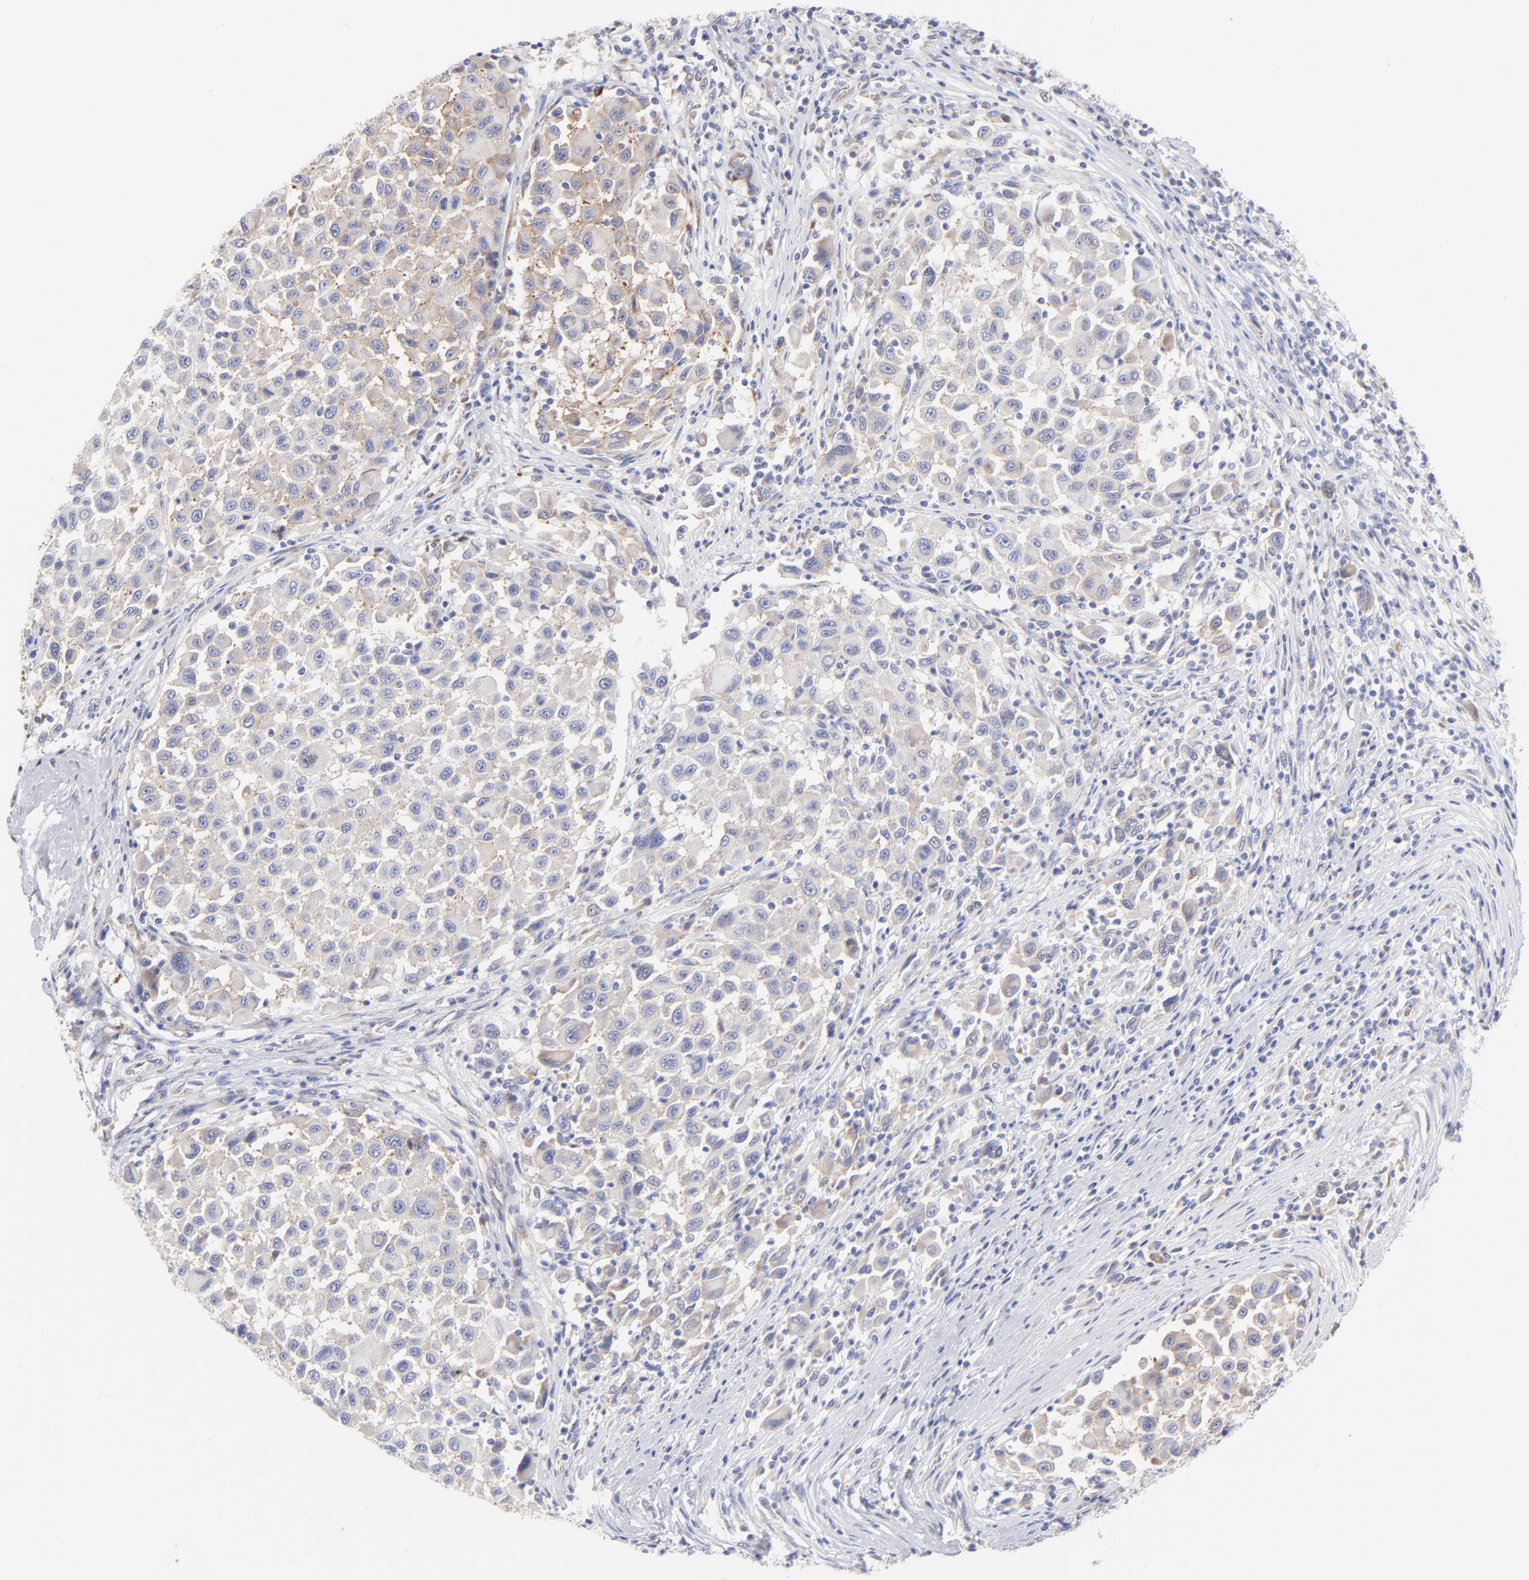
{"staining": {"intensity": "strong", "quantity": ">75%", "location": "cytoplasmic/membranous"}, "tissue": "melanoma", "cell_type": "Tumor cells", "image_type": "cancer", "snomed": [{"axis": "morphology", "description": "Malignant melanoma, Metastatic site"}, {"axis": "topography", "description": "Lymph node"}], "caption": "The immunohistochemical stain shows strong cytoplasmic/membranous expression in tumor cells of melanoma tissue.", "gene": "EIF2AK2", "patient": {"sex": "male", "age": 61}}